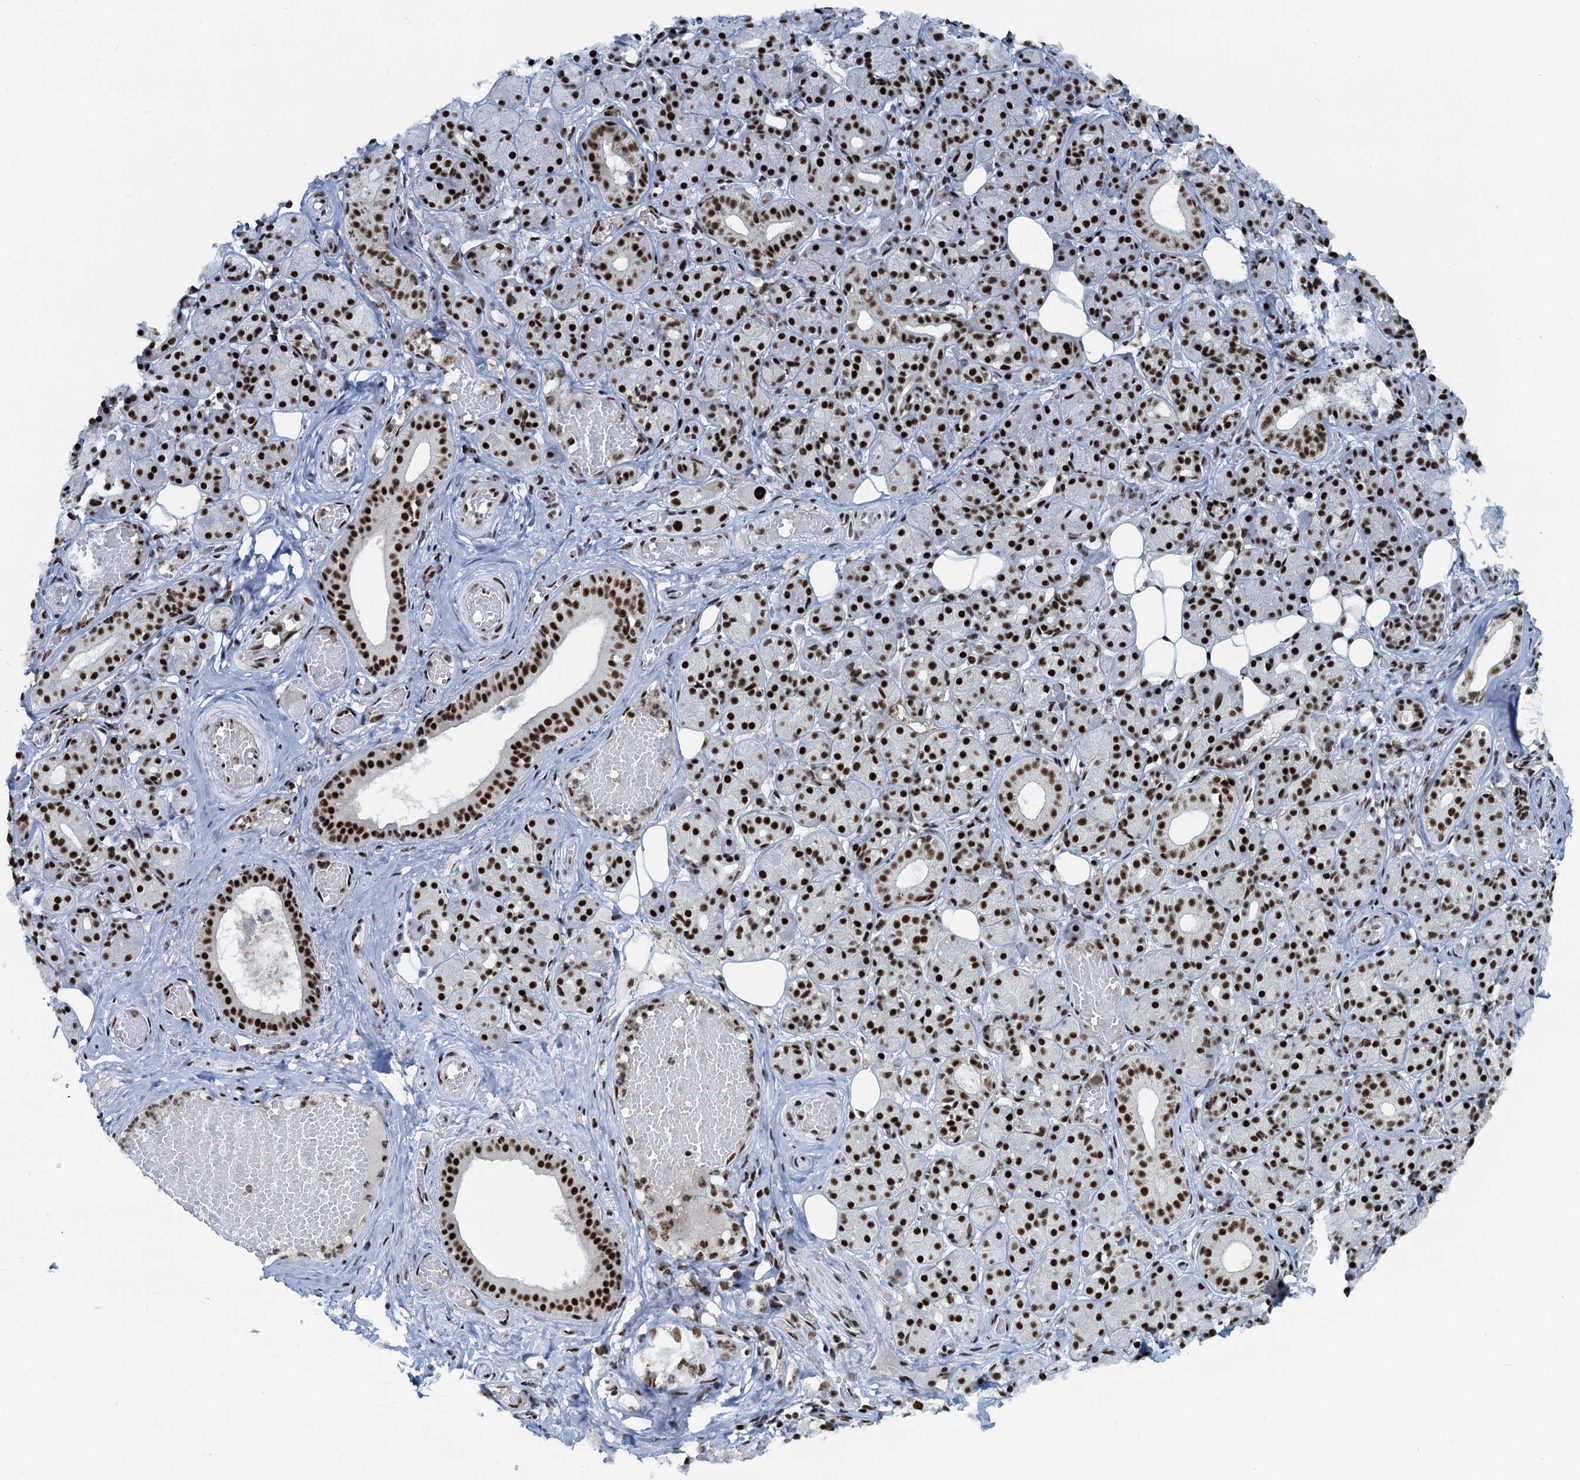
{"staining": {"intensity": "strong", "quantity": ">75%", "location": "nuclear"}, "tissue": "salivary gland", "cell_type": "Glandular cells", "image_type": "normal", "snomed": [{"axis": "morphology", "description": "Normal tissue, NOS"}, {"axis": "topography", "description": "Salivary gland"}], "caption": "Salivary gland stained for a protein (brown) displays strong nuclear positive staining in approximately >75% of glandular cells.", "gene": "RBM26", "patient": {"sex": "male", "age": 63}}